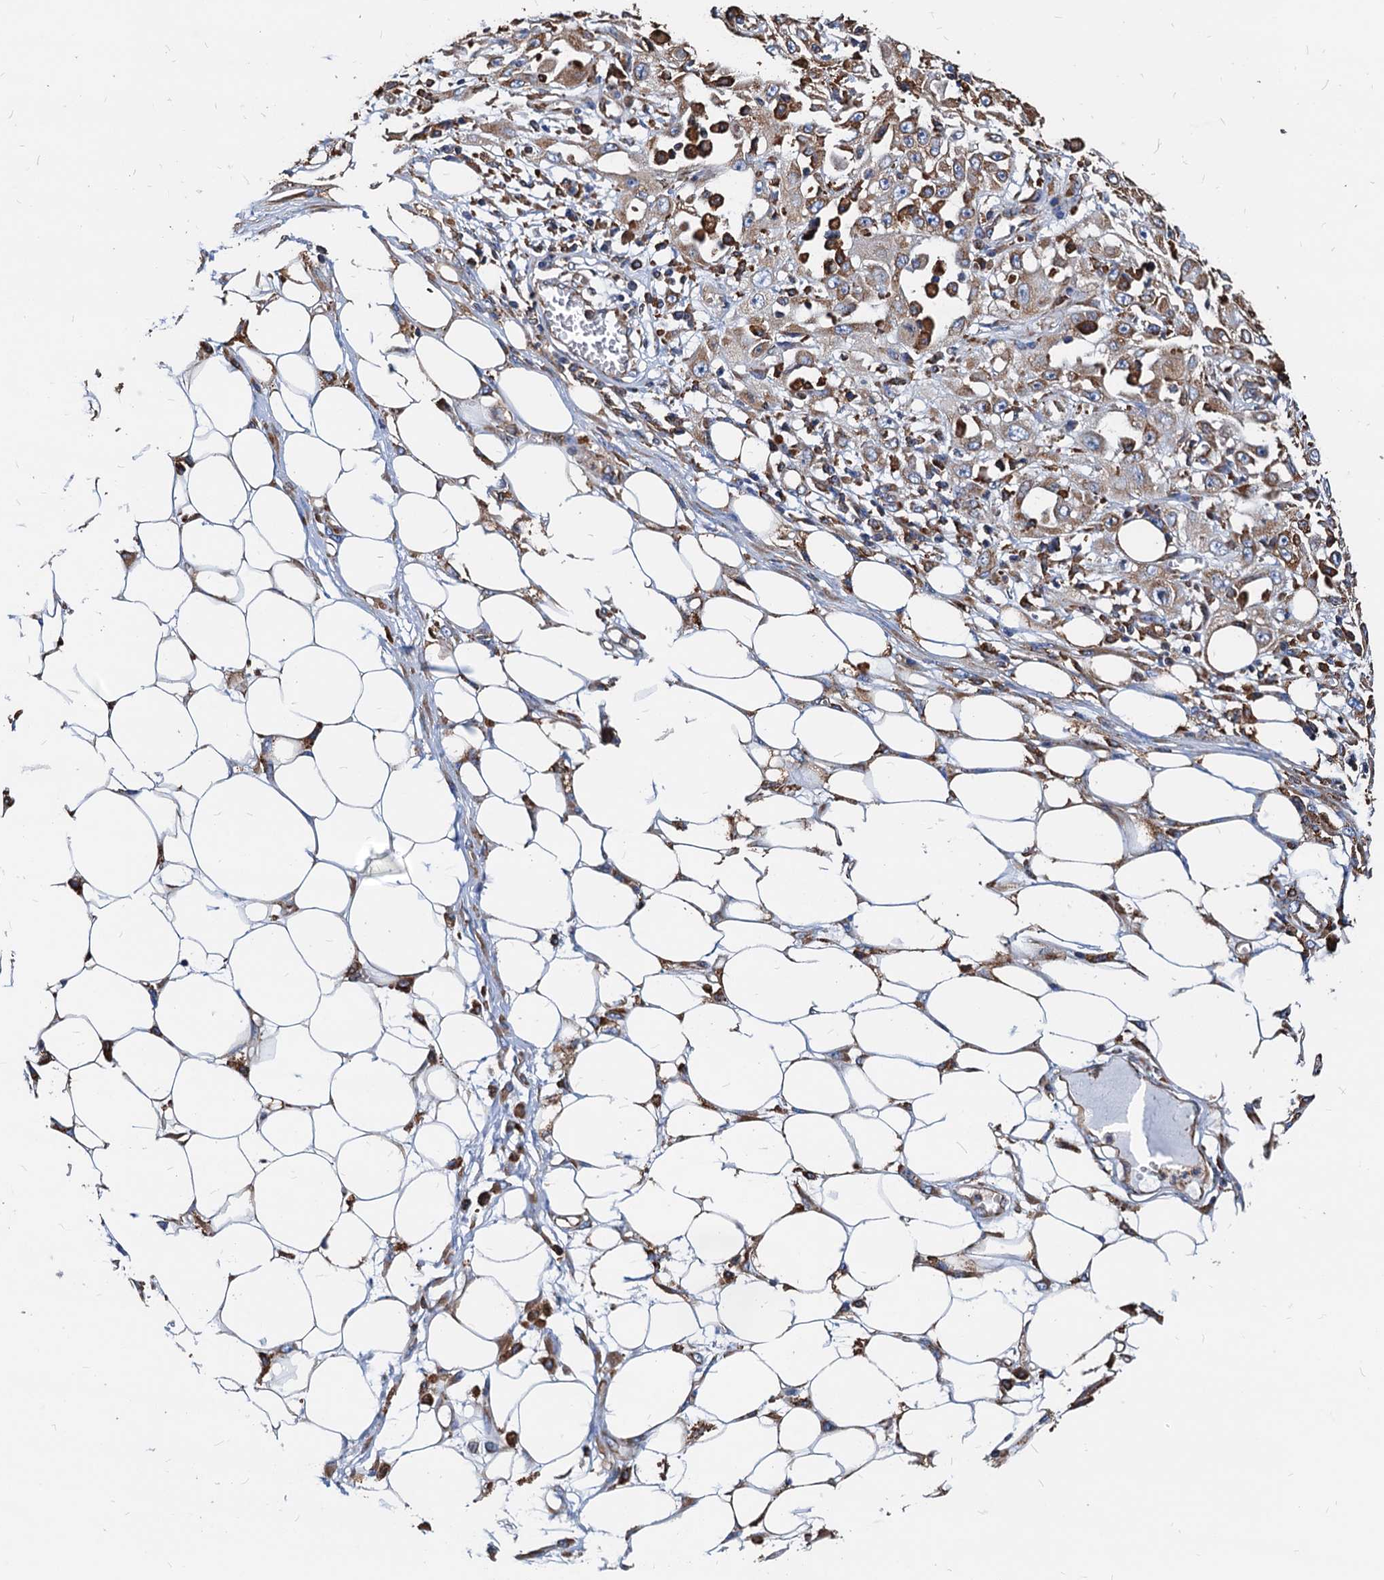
{"staining": {"intensity": "moderate", "quantity": ">75%", "location": "cytoplasmic/membranous"}, "tissue": "skin cancer", "cell_type": "Tumor cells", "image_type": "cancer", "snomed": [{"axis": "morphology", "description": "Squamous cell carcinoma, NOS"}, {"axis": "morphology", "description": "Squamous cell carcinoma, metastatic, NOS"}, {"axis": "topography", "description": "Skin"}, {"axis": "topography", "description": "Lymph node"}], "caption": "Moderate cytoplasmic/membranous protein expression is identified in about >75% of tumor cells in skin metastatic squamous cell carcinoma. The staining is performed using DAB brown chromogen to label protein expression. The nuclei are counter-stained blue using hematoxylin.", "gene": "HSPA5", "patient": {"sex": "male", "age": 75}}